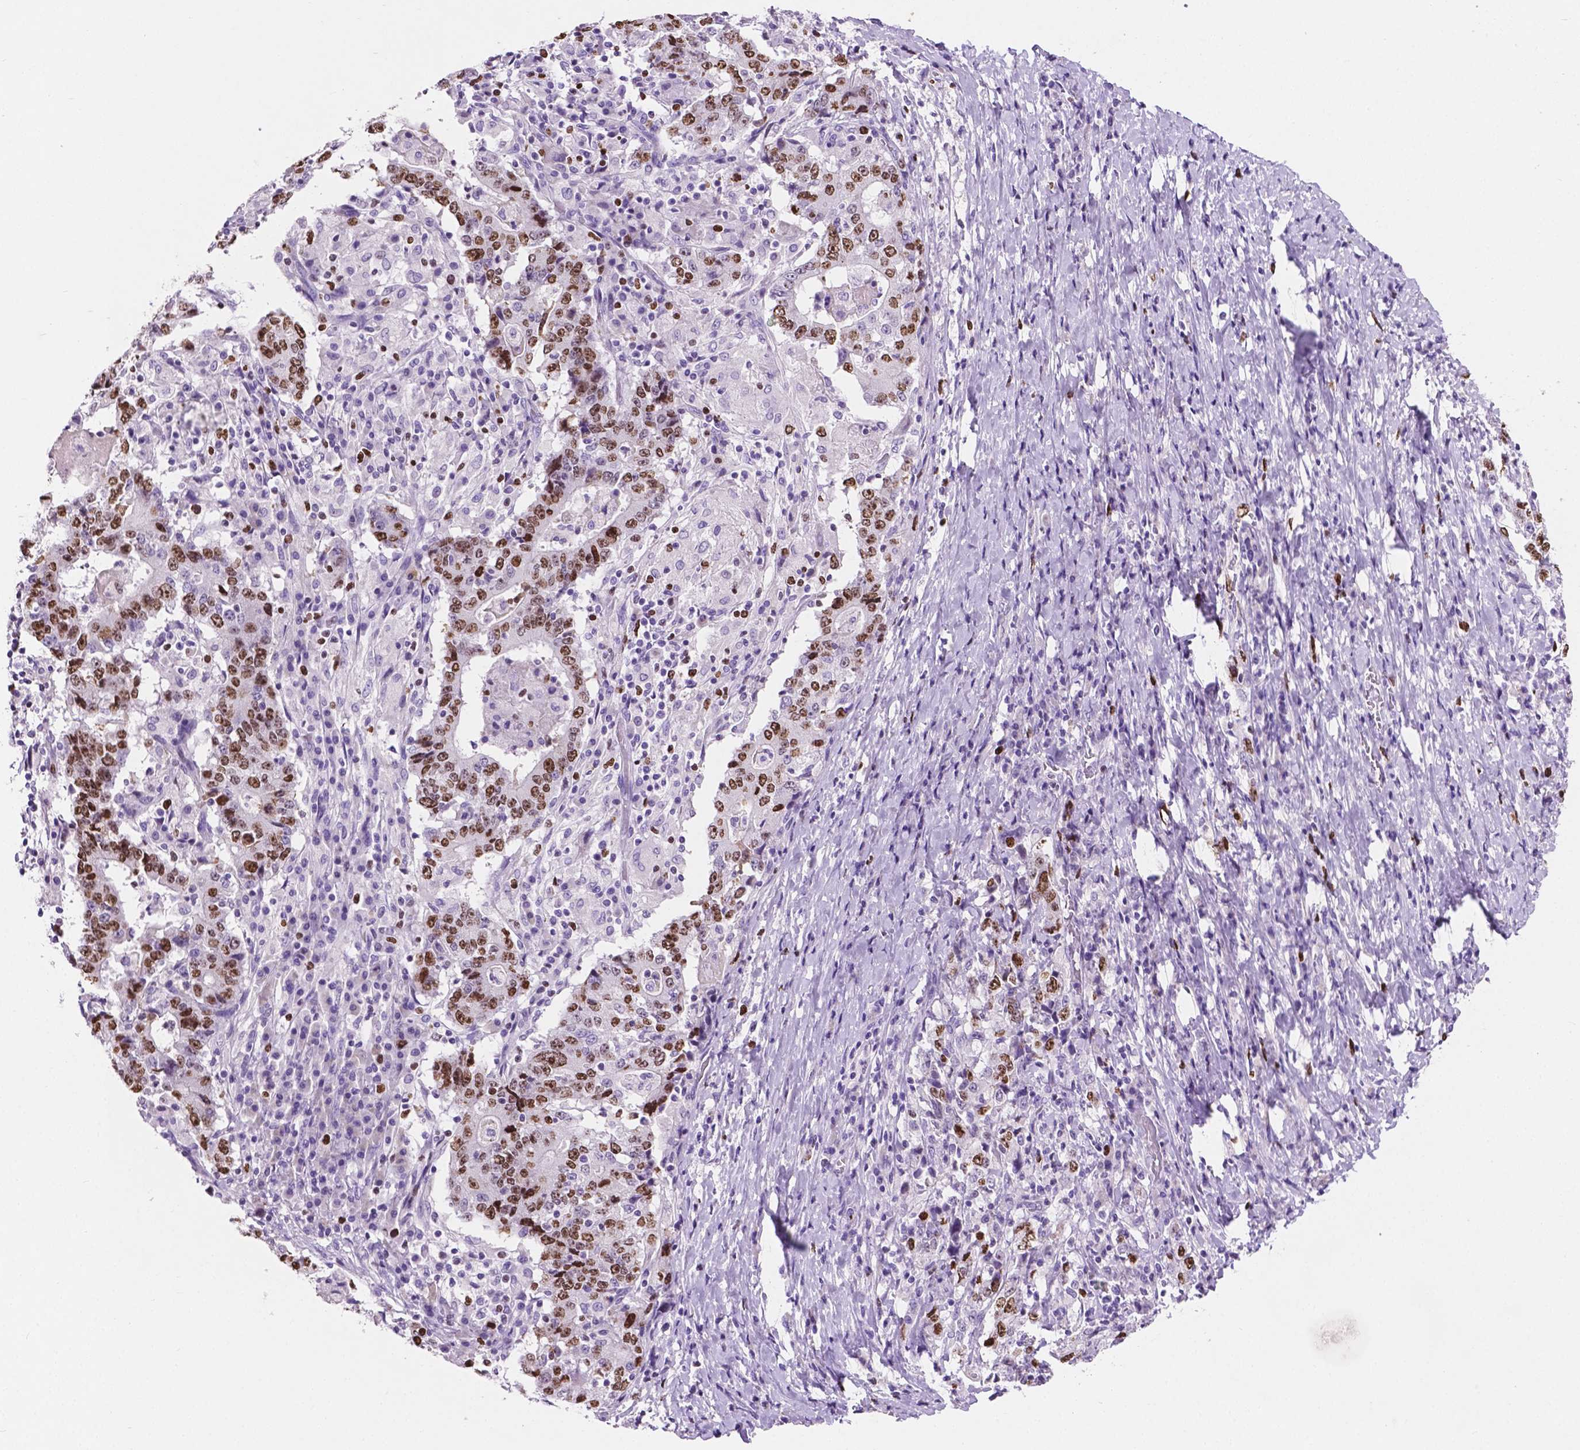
{"staining": {"intensity": "moderate", "quantity": "25%-75%", "location": "nuclear"}, "tissue": "stomach cancer", "cell_type": "Tumor cells", "image_type": "cancer", "snomed": [{"axis": "morphology", "description": "Normal tissue, NOS"}, {"axis": "morphology", "description": "Adenocarcinoma, NOS"}, {"axis": "topography", "description": "Stomach, upper"}, {"axis": "topography", "description": "Stomach"}], "caption": "Immunohistochemical staining of human adenocarcinoma (stomach) reveals moderate nuclear protein staining in approximately 25%-75% of tumor cells. The staining was performed using DAB to visualize the protein expression in brown, while the nuclei were stained in blue with hematoxylin (Magnification: 20x).", "gene": "SIAH2", "patient": {"sex": "male", "age": 59}}